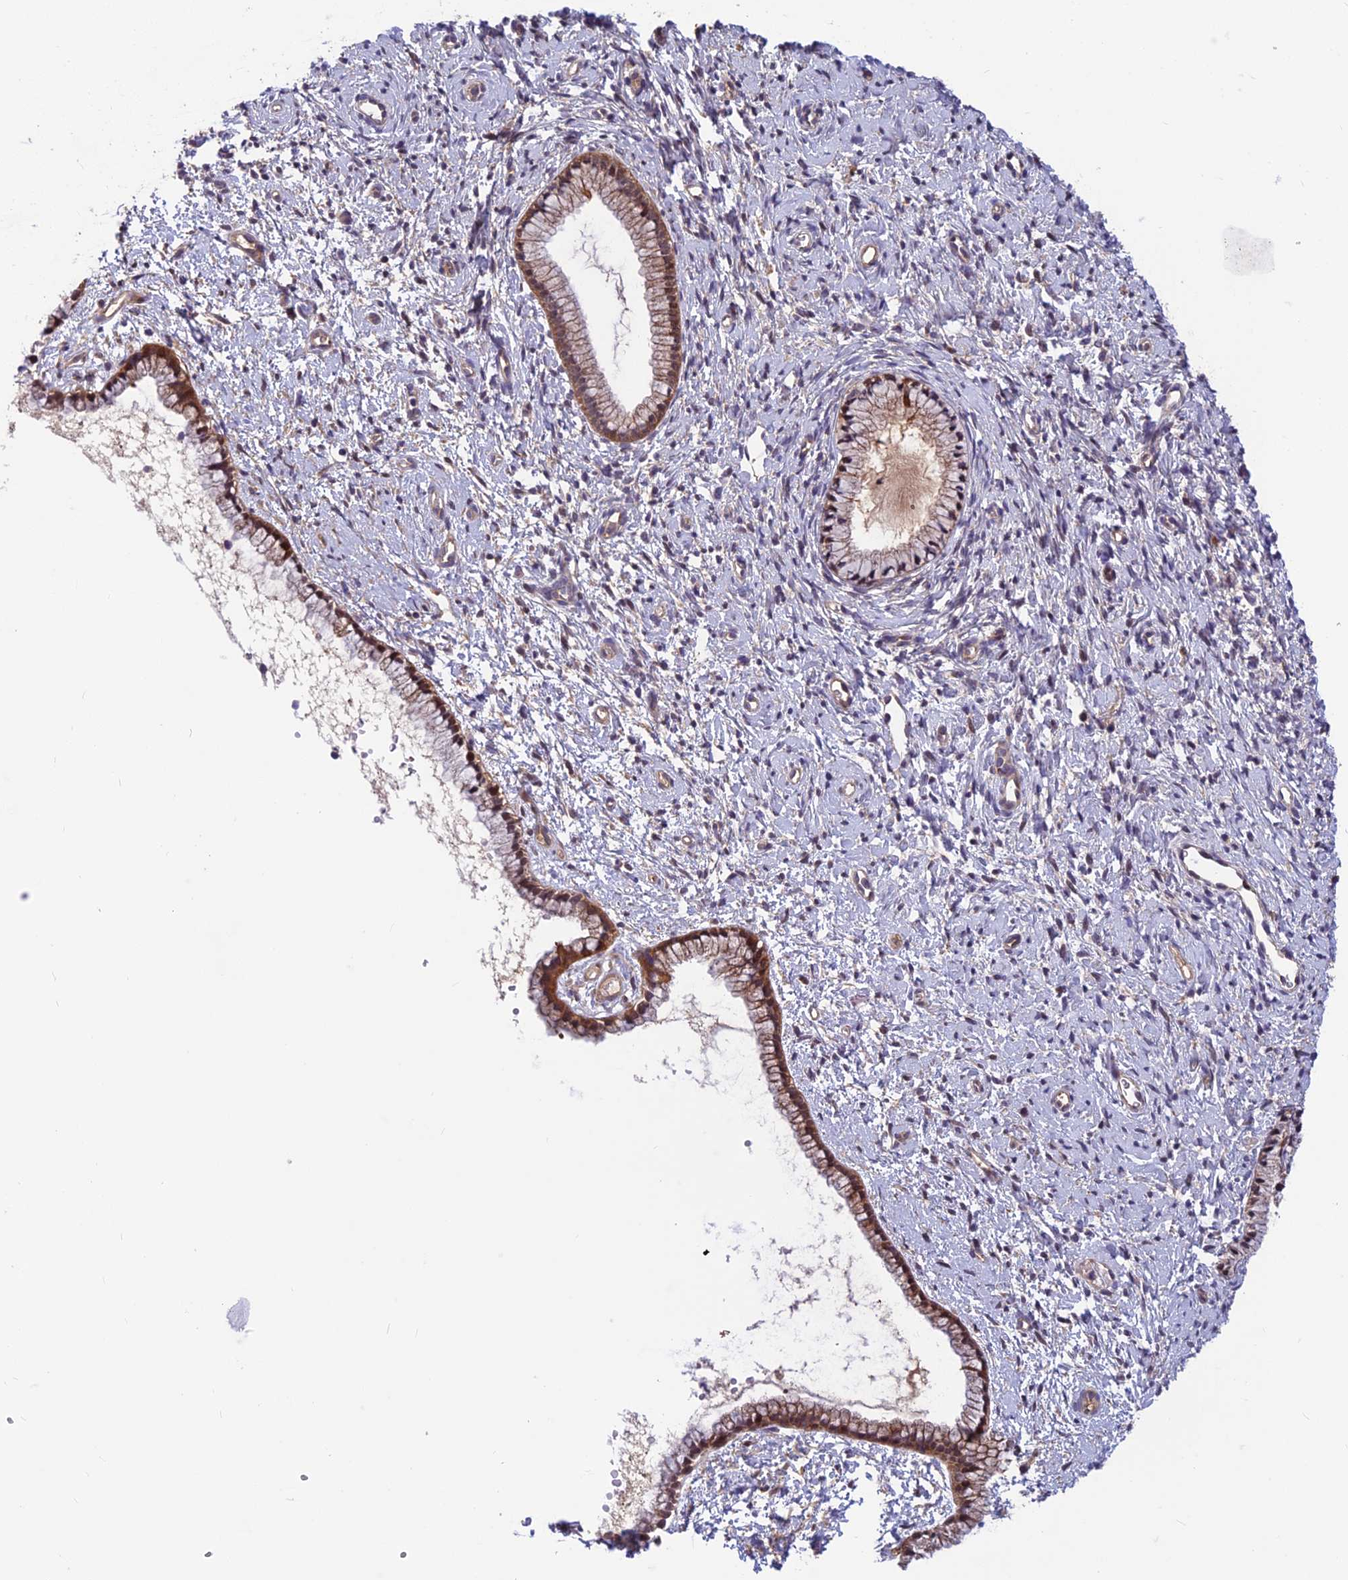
{"staining": {"intensity": "moderate", "quantity": ">75%", "location": "cytoplasmic/membranous"}, "tissue": "cervix", "cell_type": "Glandular cells", "image_type": "normal", "snomed": [{"axis": "morphology", "description": "Normal tissue, NOS"}, {"axis": "topography", "description": "Cervix"}], "caption": "Approximately >75% of glandular cells in benign cervix show moderate cytoplasmic/membranous protein staining as visualized by brown immunohistochemical staining.", "gene": "CCDC15", "patient": {"sex": "female", "age": 57}}